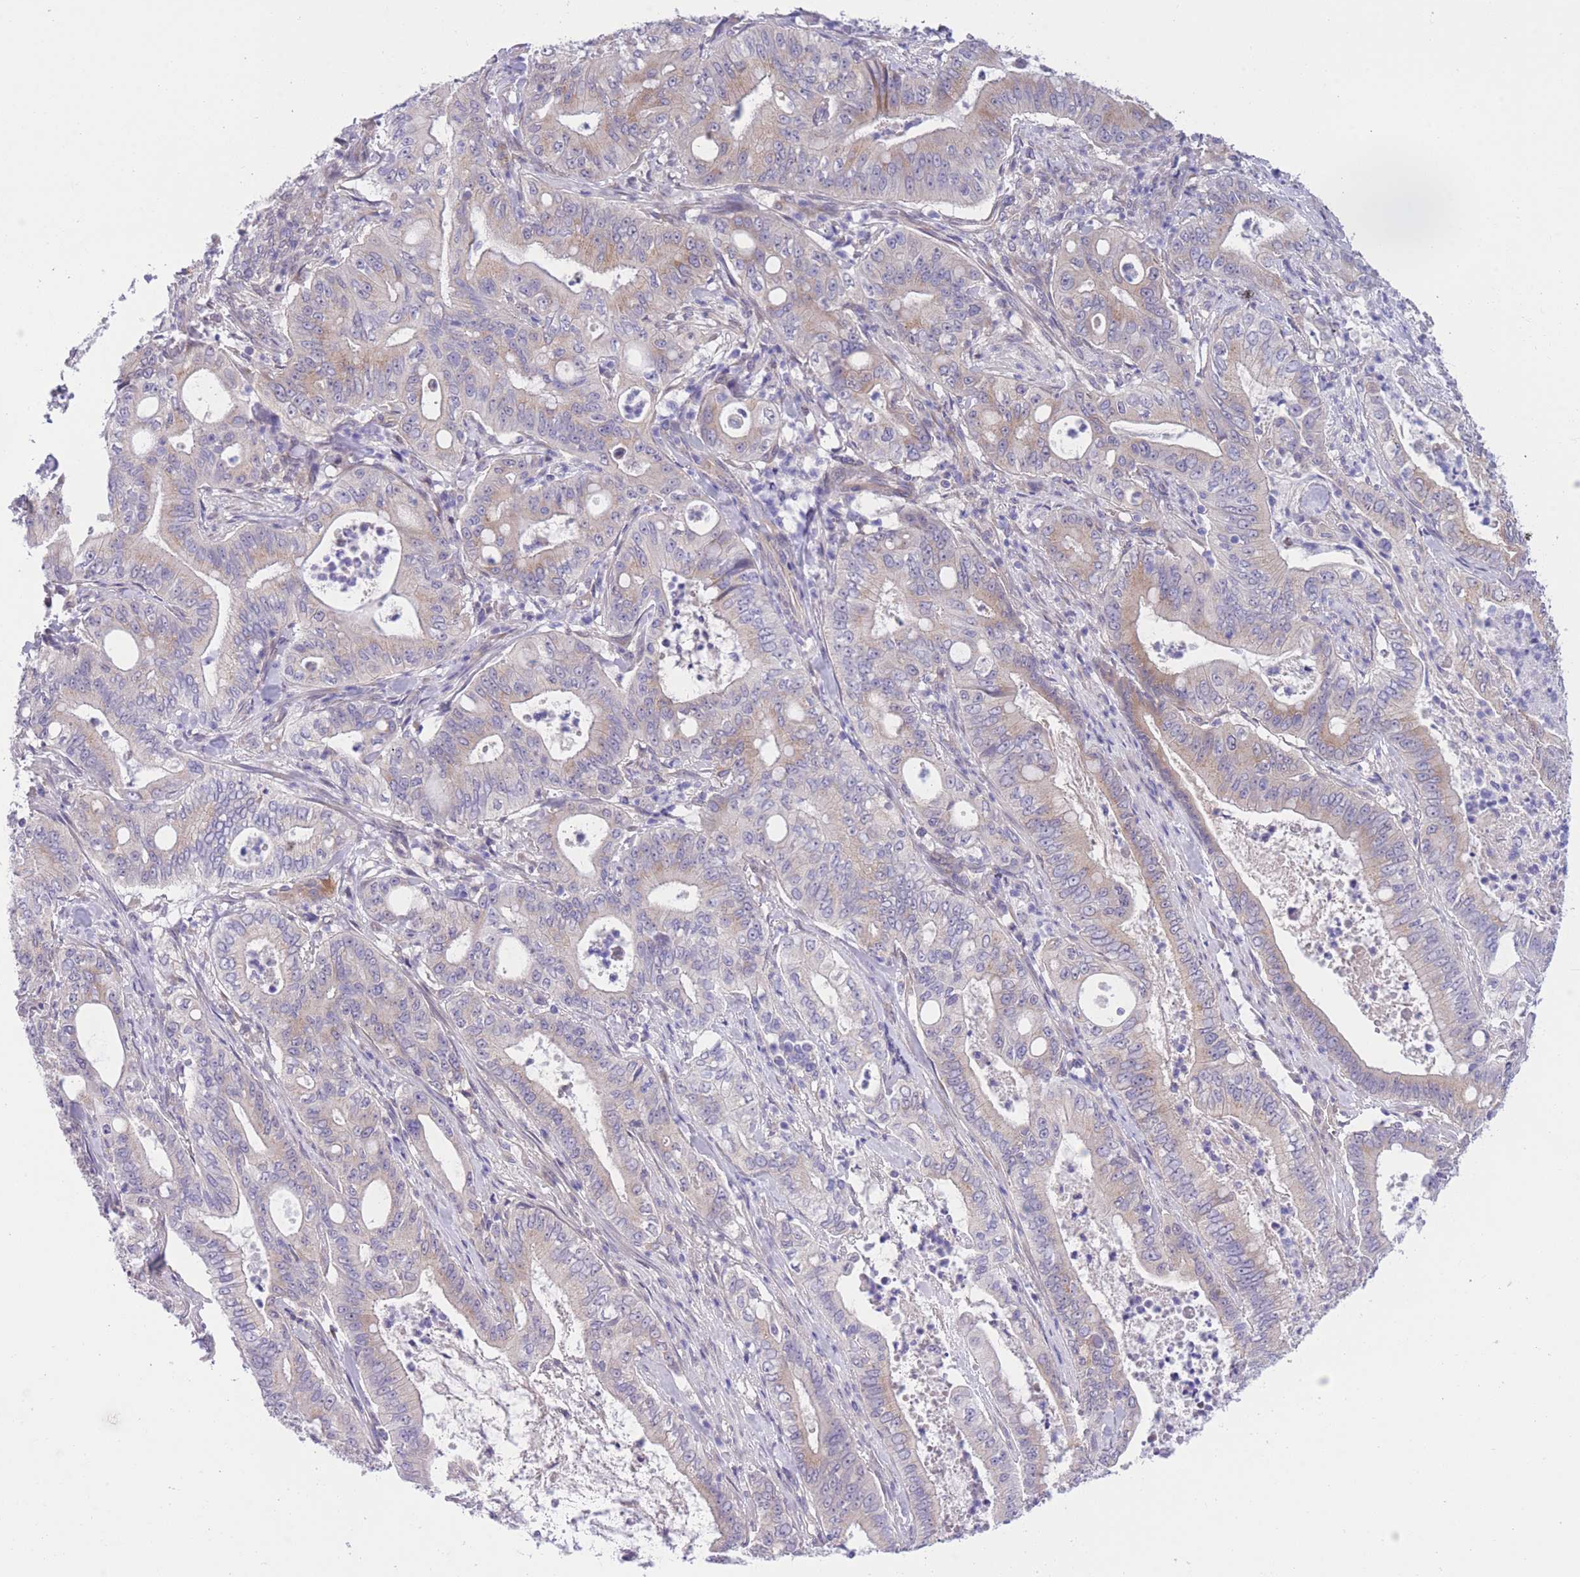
{"staining": {"intensity": "weak", "quantity": "25%-75%", "location": "cytoplasmic/membranous"}, "tissue": "pancreatic cancer", "cell_type": "Tumor cells", "image_type": "cancer", "snomed": [{"axis": "morphology", "description": "Adenocarcinoma, NOS"}, {"axis": "topography", "description": "Pancreas"}], "caption": "Brown immunohistochemical staining in adenocarcinoma (pancreatic) demonstrates weak cytoplasmic/membranous expression in approximately 25%-75% of tumor cells. (brown staining indicates protein expression, while blue staining denotes nuclei).", "gene": "WWOX", "patient": {"sex": "male", "age": 71}}